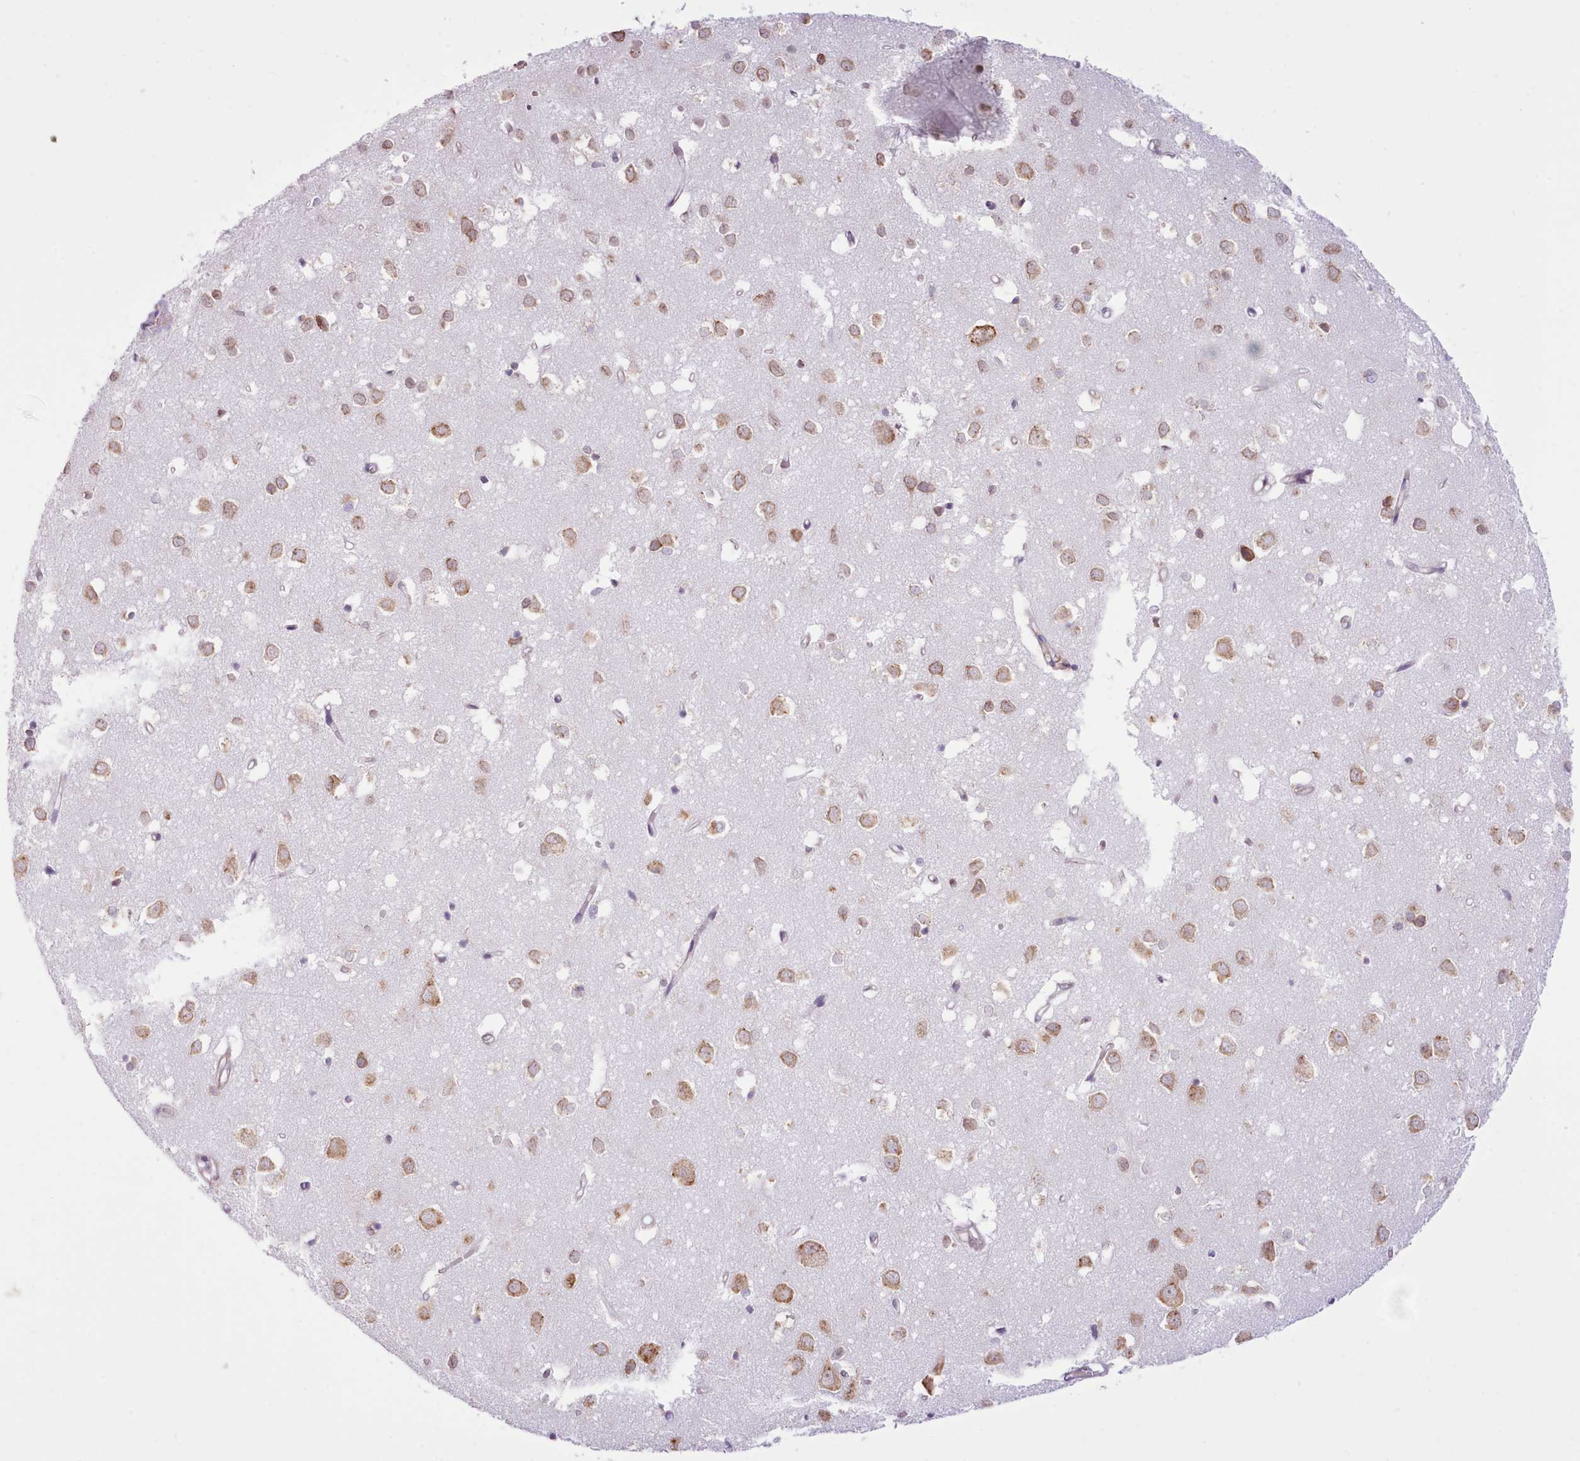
{"staining": {"intensity": "negative", "quantity": "none", "location": "none"}, "tissue": "cerebral cortex", "cell_type": "Endothelial cells", "image_type": "normal", "snomed": [{"axis": "morphology", "description": "Normal tissue, NOS"}, {"axis": "topography", "description": "Cerebral cortex"}], "caption": "Unremarkable cerebral cortex was stained to show a protein in brown. There is no significant expression in endothelial cells. The staining is performed using DAB (3,3'-diaminobenzidine) brown chromogen with nuclei counter-stained in using hematoxylin.", "gene": "SEC61B", "patient": {"sex": "female", "age": 64}}